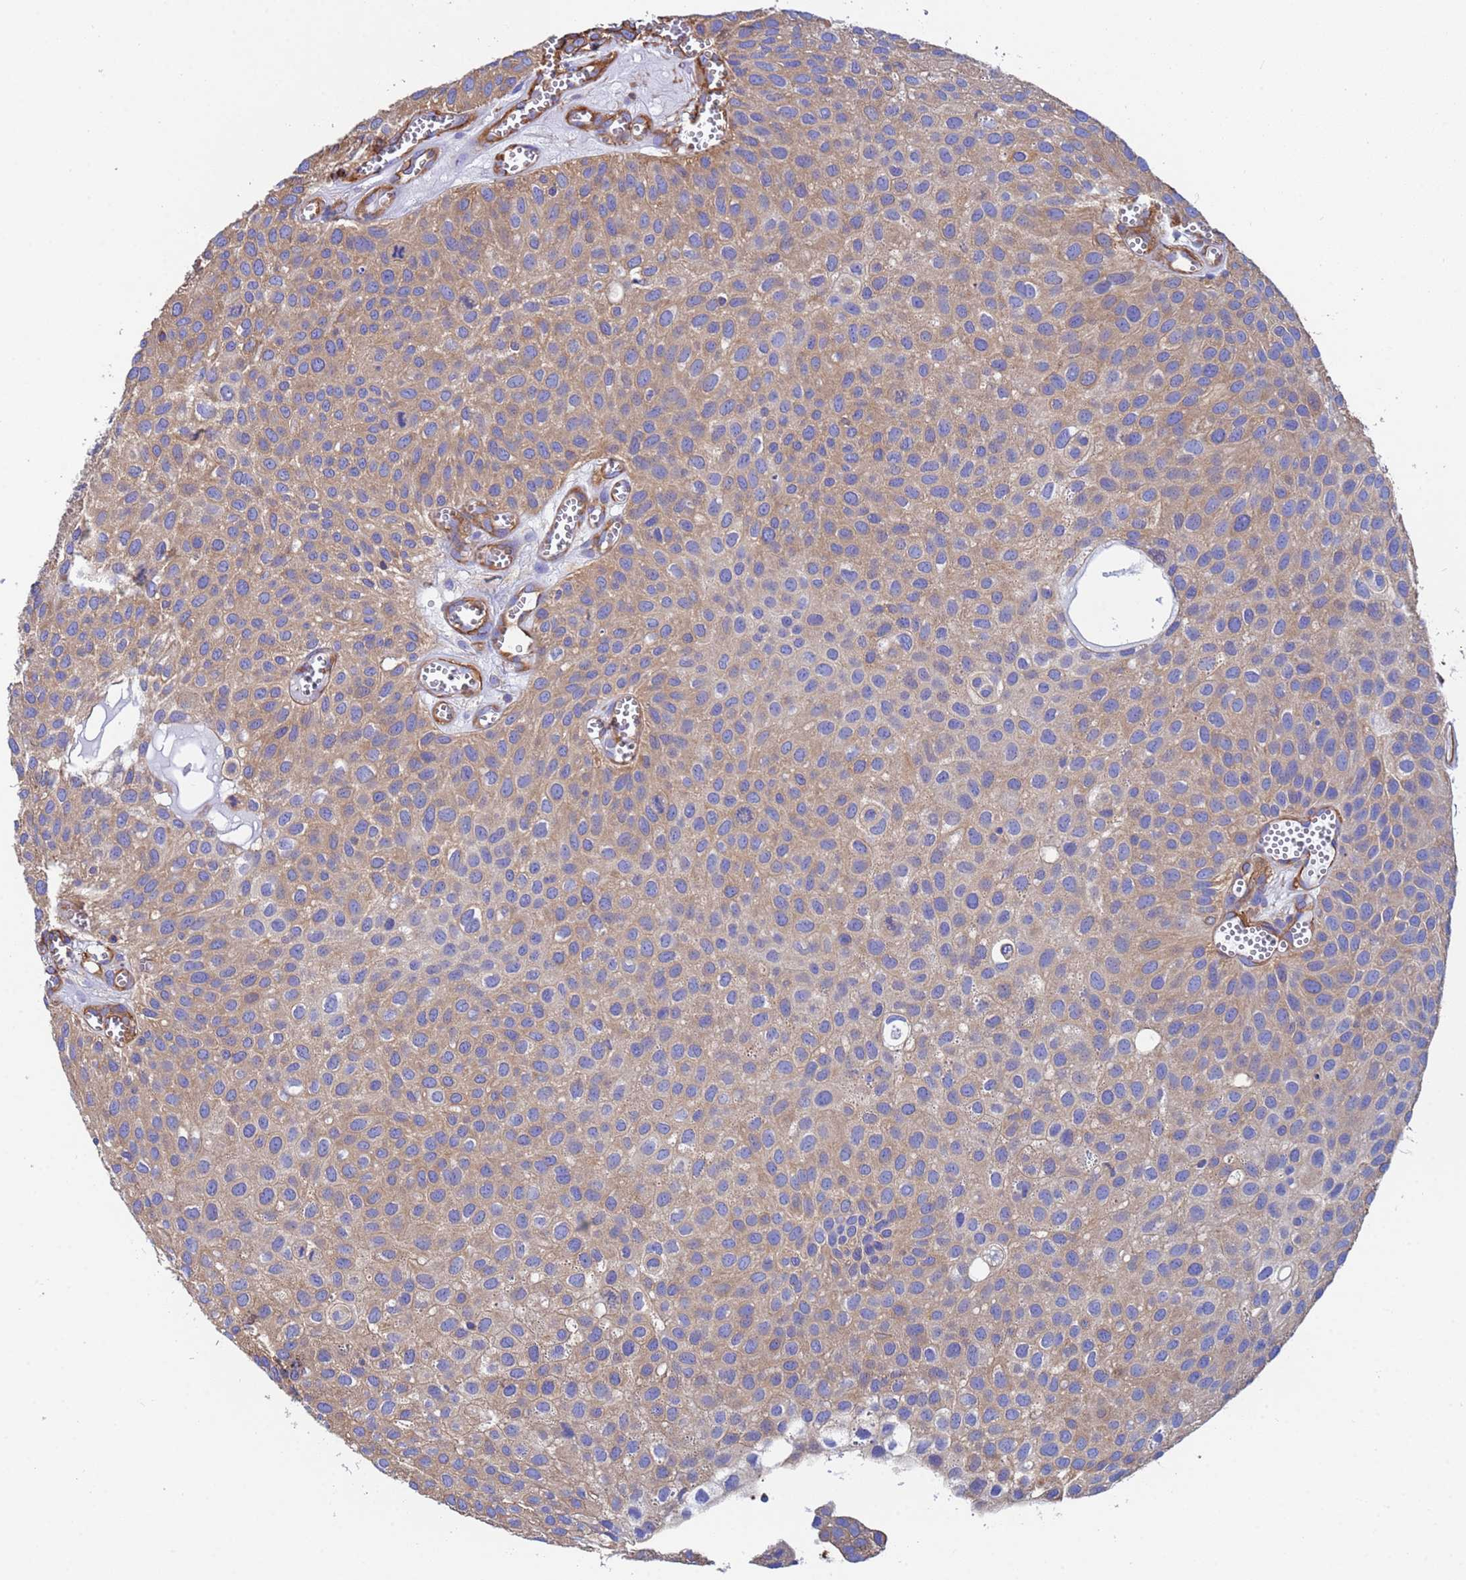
{"staining": {"intensity": "weak", "quantity": ">75%", "location": "cytoplasmic/membranous"}, "tissue": "urothelial cancer", "cell_type": "Tumor cells", "image_type": "cancer", "snomed": [{"axis": "morphology", "description": "Urothelial carcinoma, Low grade"}, {"axis": "topography", "description": "Urinary bladder"}], "caption": "About >75% of tumor cells in urothelial cancer show weak cytoplasmic/membranous protein expression as visualized by brown immunohistochemical staining.", "gene": "MYL12A", "patient": {"sex": "male", "age": 88}}